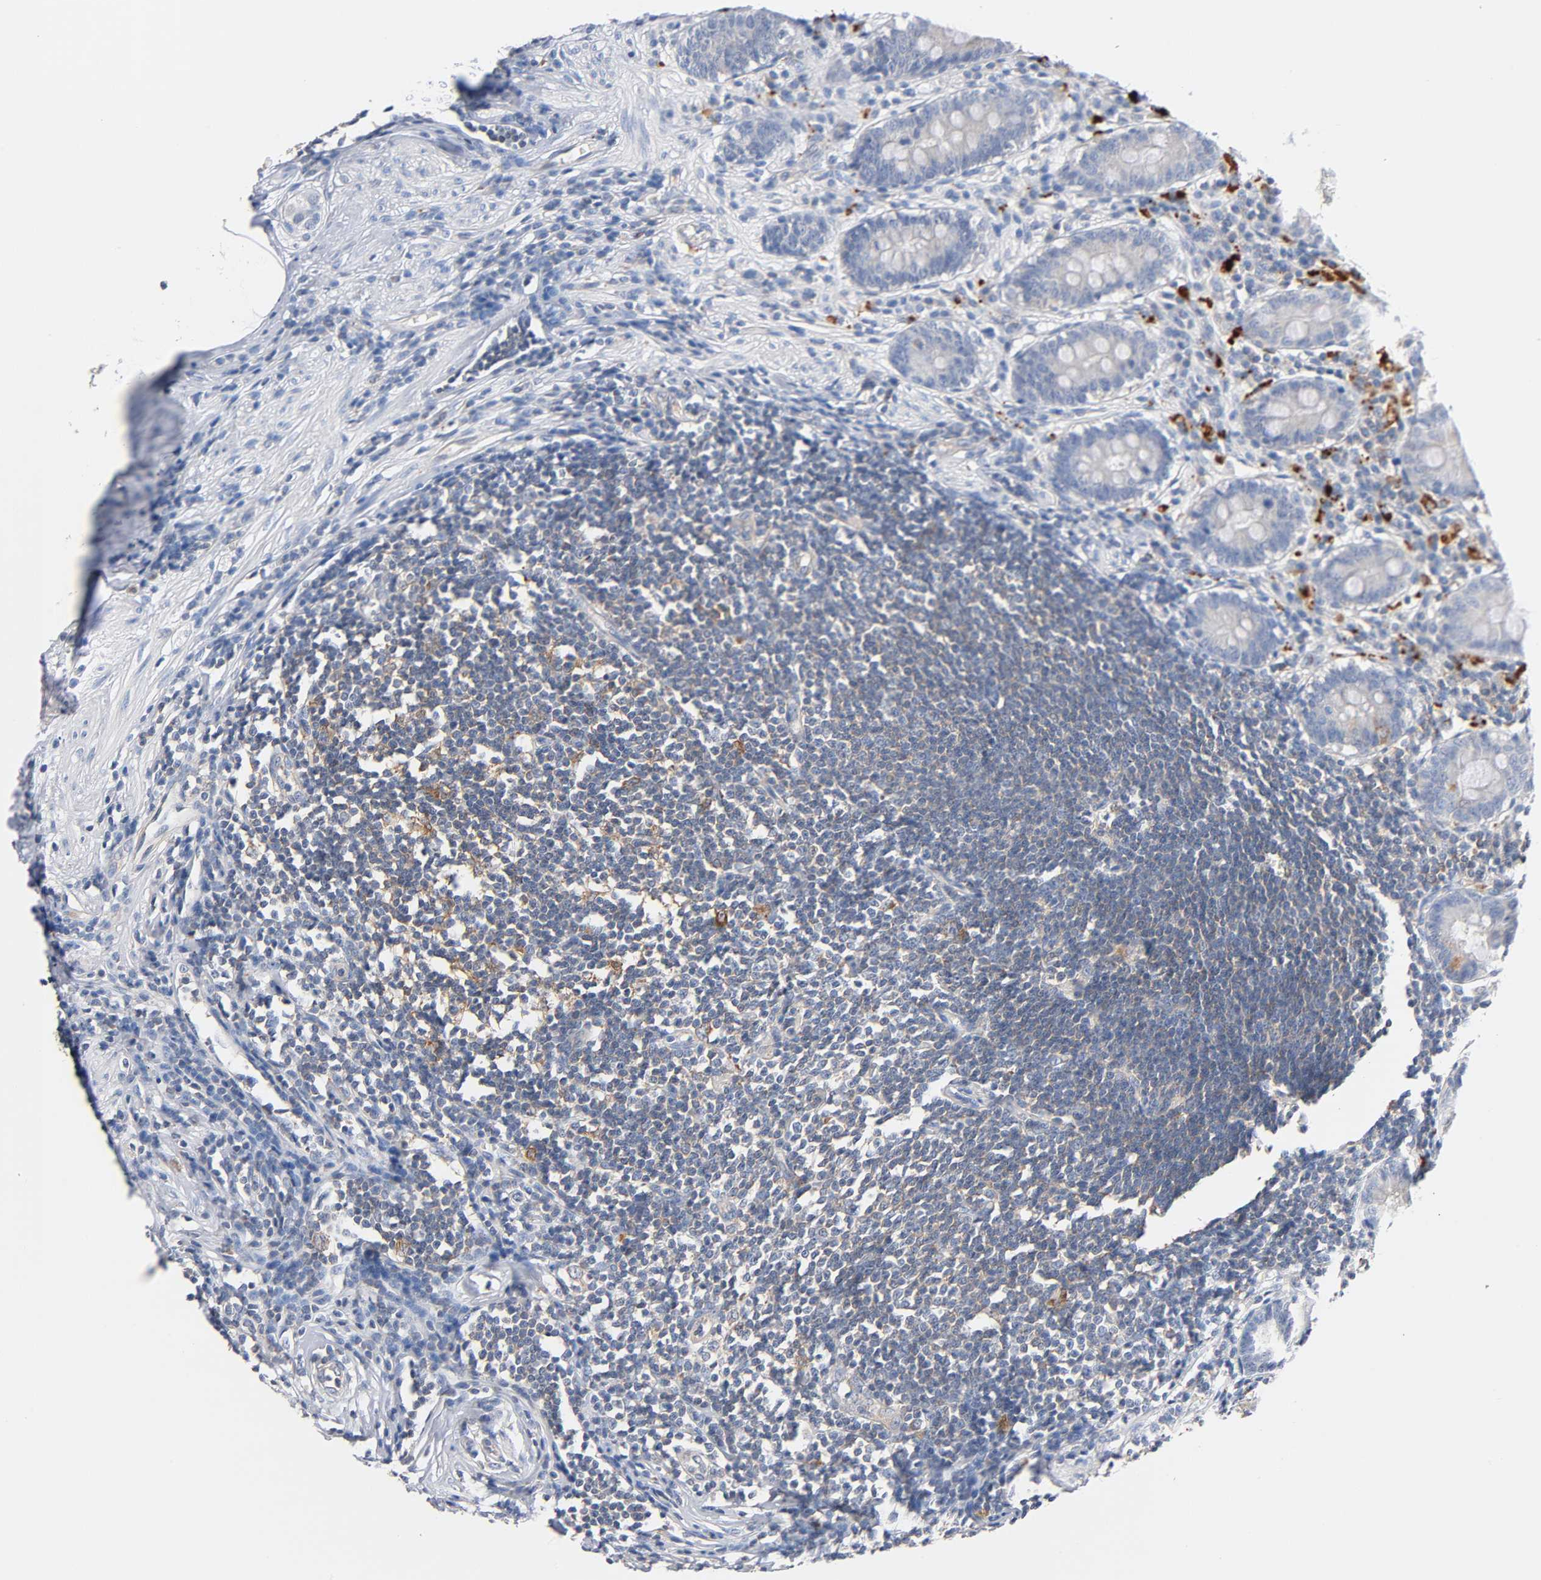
{"staining": {"intensity": "weak", "quantity": "<25%", "location": "cytoplasmic/membranous"}, "tissue": "appendix", "cell_type": "Glandular cells", "image_type": "normal", "snomed": [{"axis": "morphology", "description": "Normal tissue, NOS"}, {"axis": "topography", "description": "Appendix"}], "caption": "Protein analysis of normal appendix shows no significant expression in glandular cells.", "gene": "MALT1", "patient": {"sex": "female", "age": 50}}